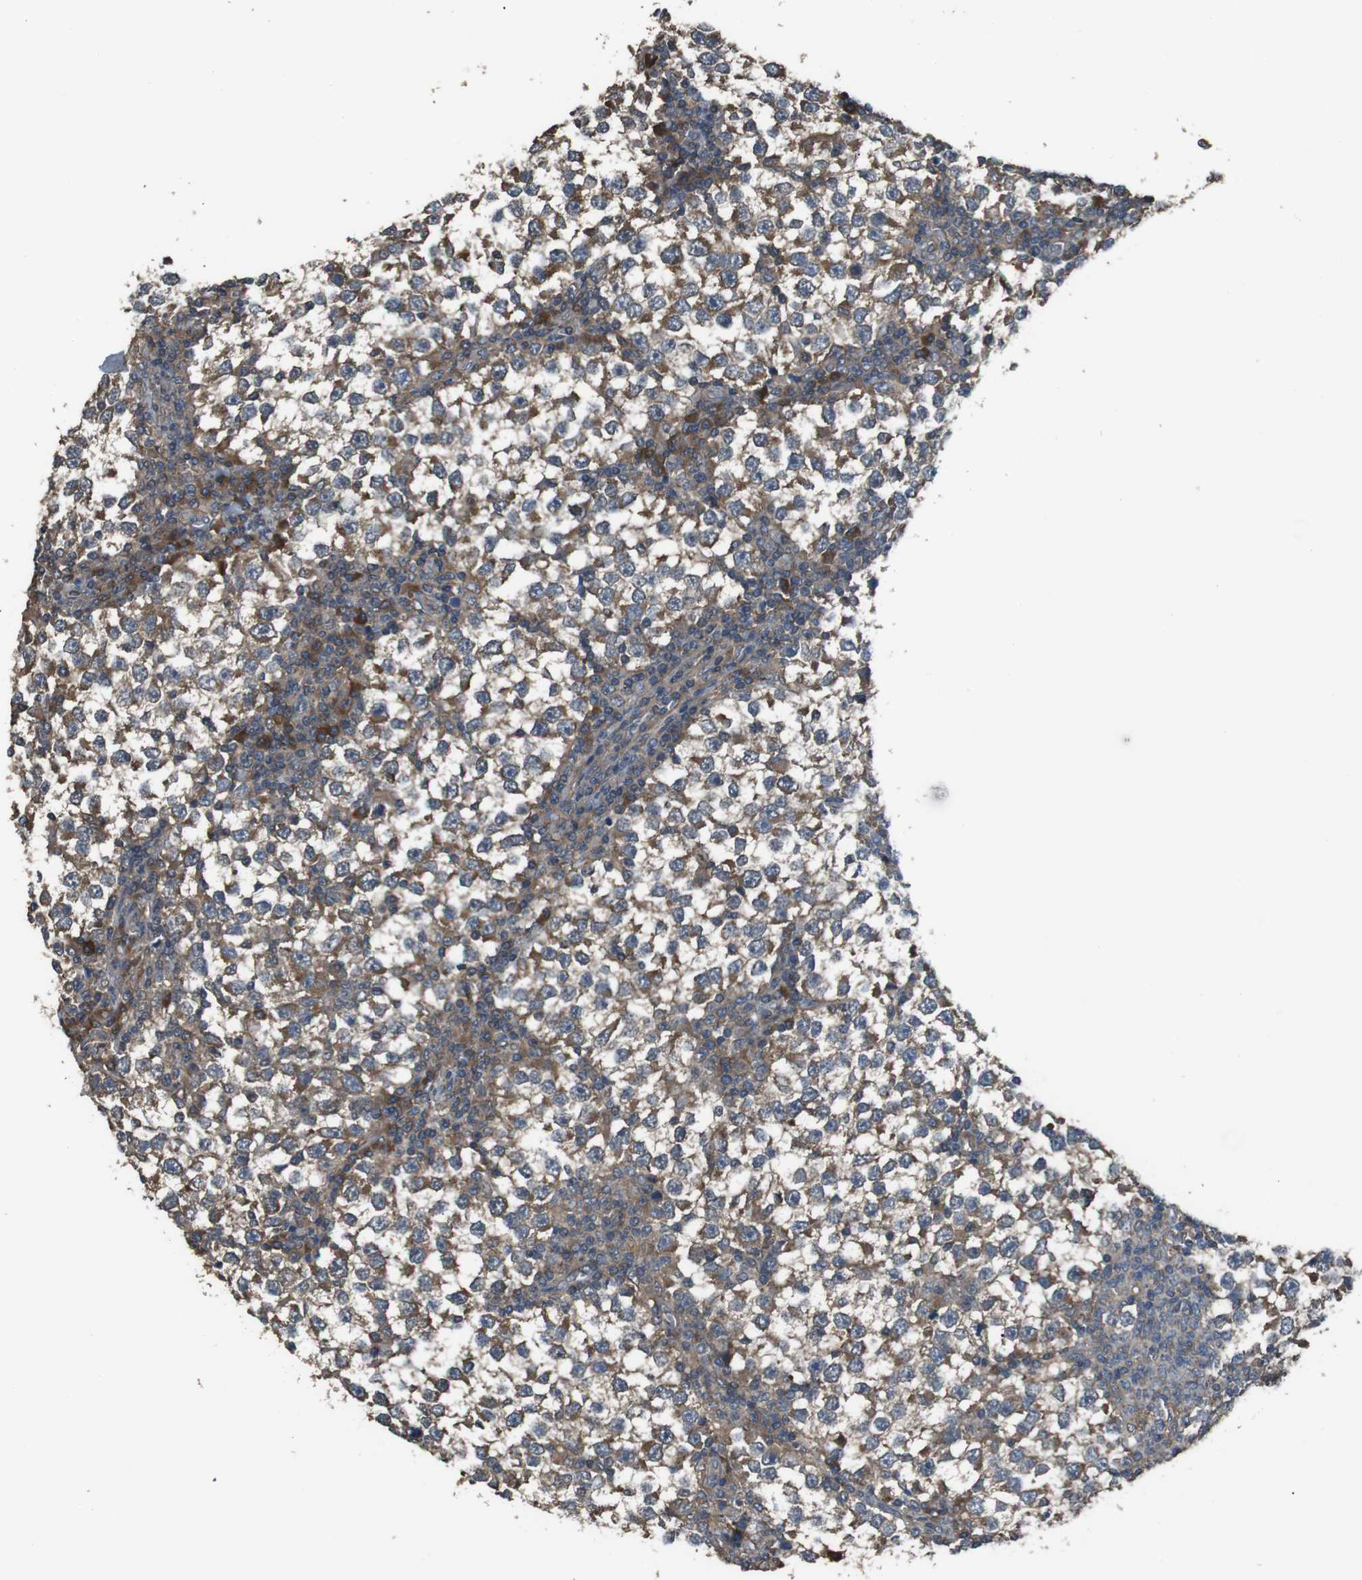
{"staining": {"intensity": "moderate", "quantity": ">75%", "location": "cytoplasmic/membranous"}, "tissue": "testis cancer", "cell_type": "Tumor cells", "image_type": "cancer", "snomed": [{"axis": "morphology", "description": "Seminoma, NOS"}, {"axis": "topography", "description": "Testis"}], "caption": "This image exhibits testis cancer (seminoma) stained with immunohistochemistry (IHC) to label a protein in brown. The cytoplasmic/membranous of tumor cells show moderate positivity for the protein. Nuclei are counter-stained blue.", "gene": "FUT2", "patient": {"sex": "male", "age": 65}}